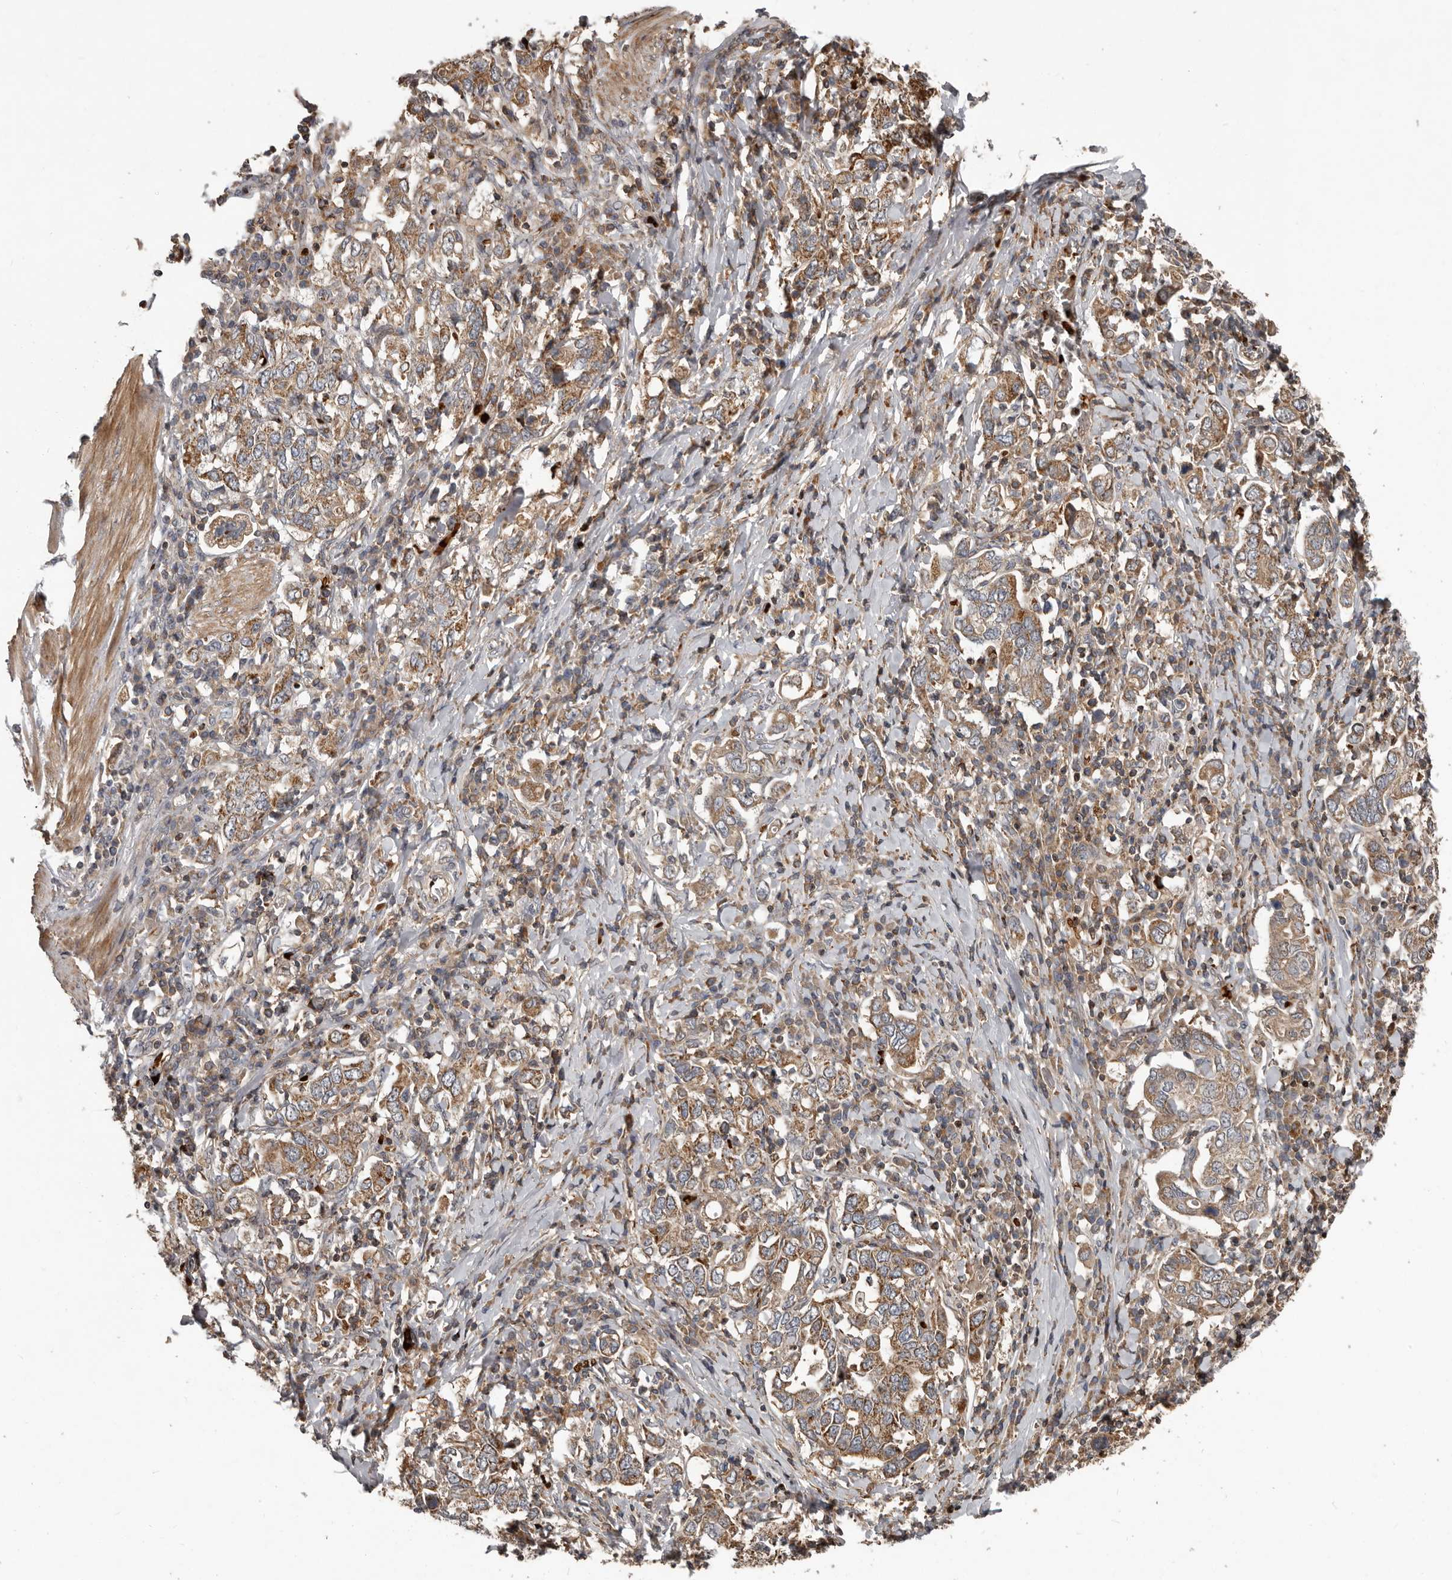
{"staining": {"intensity": "moderate", "quantity": "25%-75%", "location": "cytoplasmic/membranous"}, "tissue": "stomach cancer", "cell_type": "Tumor cells", "image_type": "cancer", "snomed": [{"axis": "morphology", "description": "Adenocarcinoma, NOS"}, {"axis": "topography", "description": "Stomach, upper"}], "caption": "Brown immunohistochemical staining in human stomach adenocarcinoma shows moderate cytoplasmic/membranous positivity in about 25%-75% of tumor cells.", "gene": "FBXO31", "patient": {"sex": "male", "age": 62}}